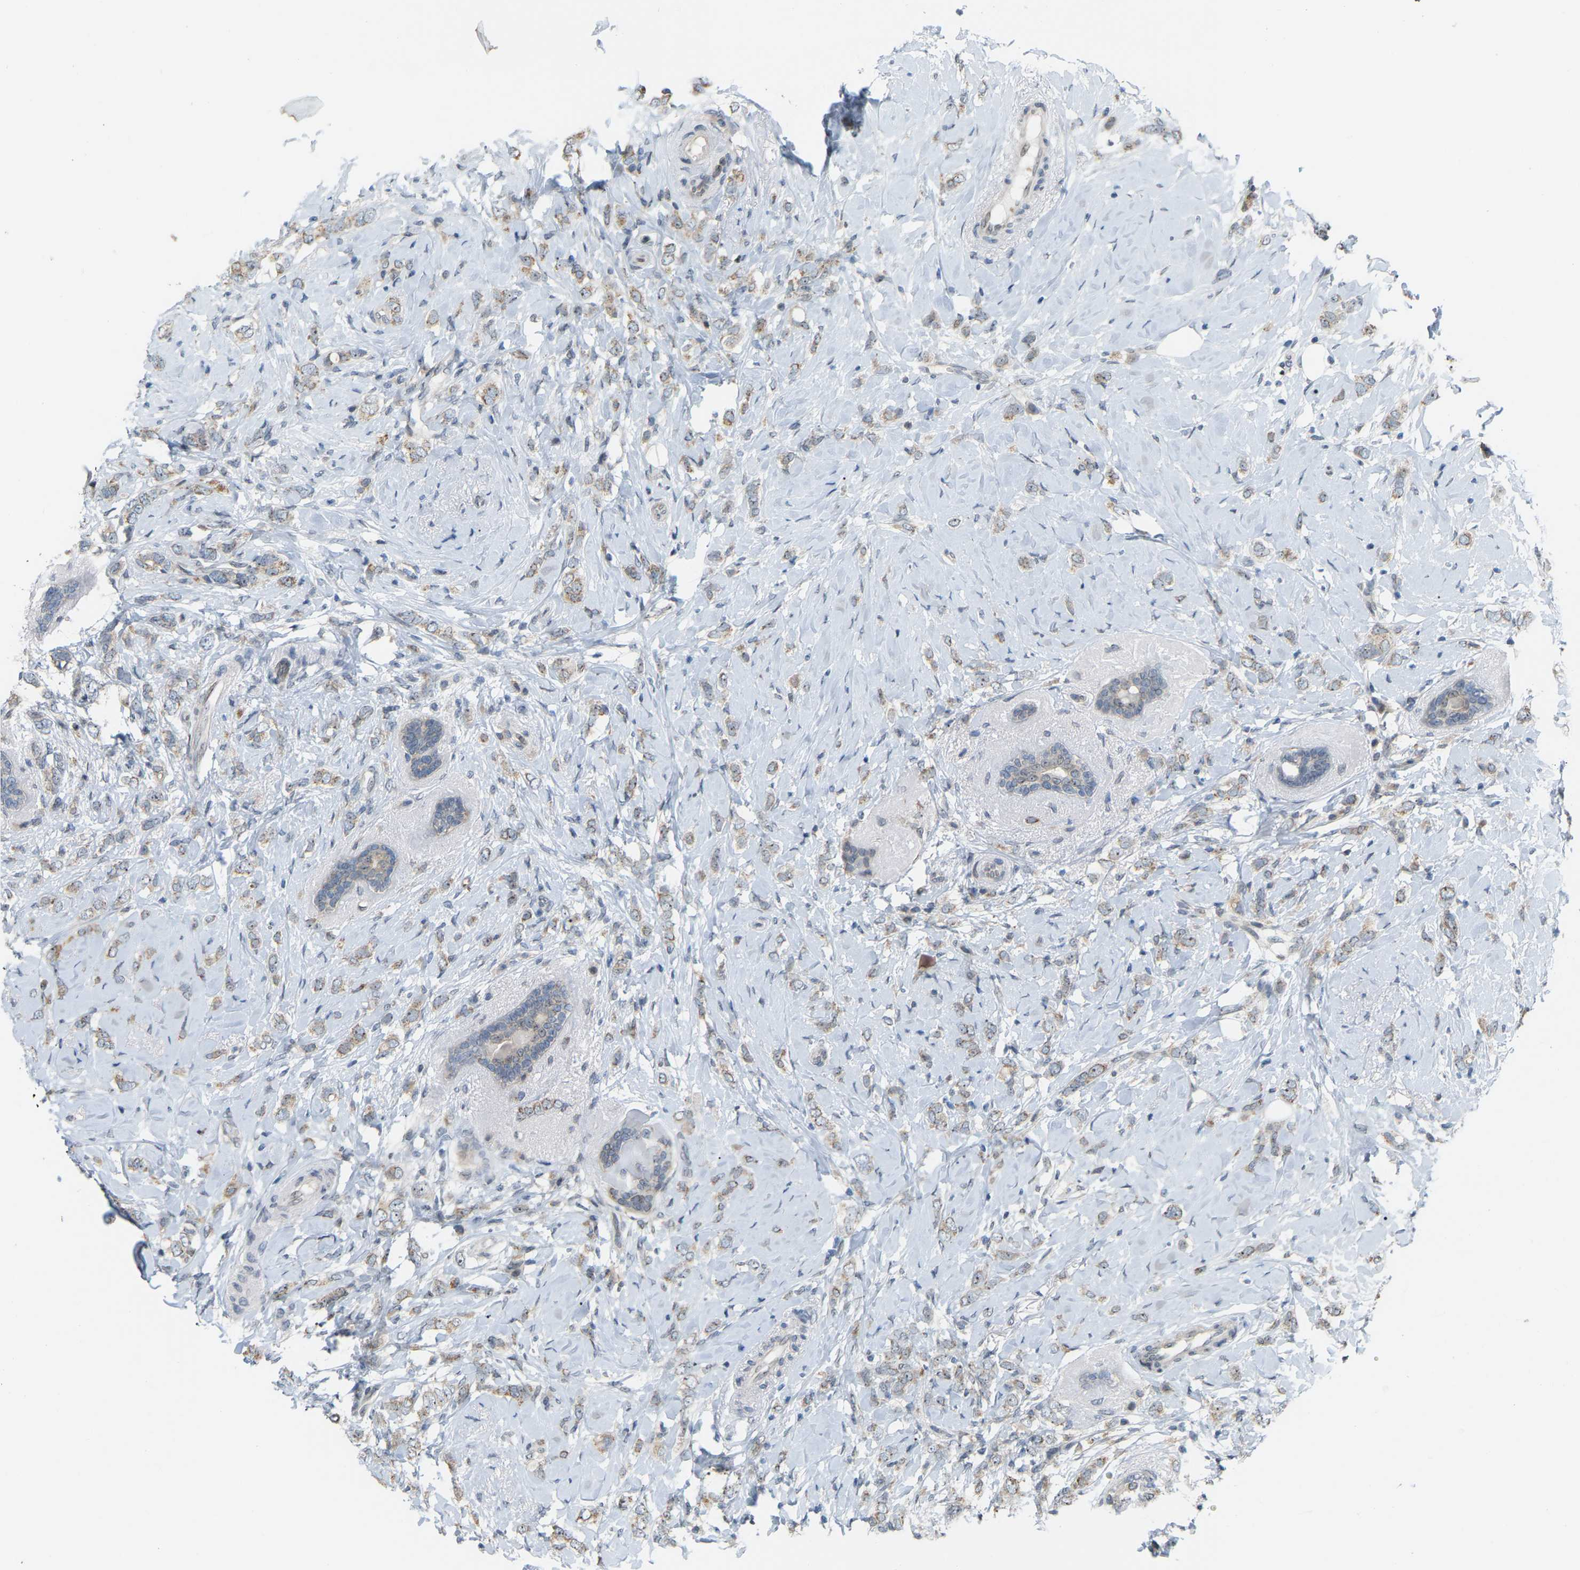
{"staining": {"intensity": "weak", "quantity": ">75%", "location": "cytoplasmic/membranous"}, "tissue": "breast cancer", "cell_type": "Tumor cells", "image_type": "cancer", "snomed": [{"axis": "morphology", "description": "Normal tissue, NOS"}, {"axis": "morphology", "description": "Lobular carcinoma"}, {"axis": "topography", "description": "Breast"}], "caption": "The histopathology image demonstrates staining of breast cancer, revealing weak cytoplasmic/membranous protein expression (brown color) within tumor cells.", "gene": "CROT", "patient": {"sex": "female", "age": 47}}